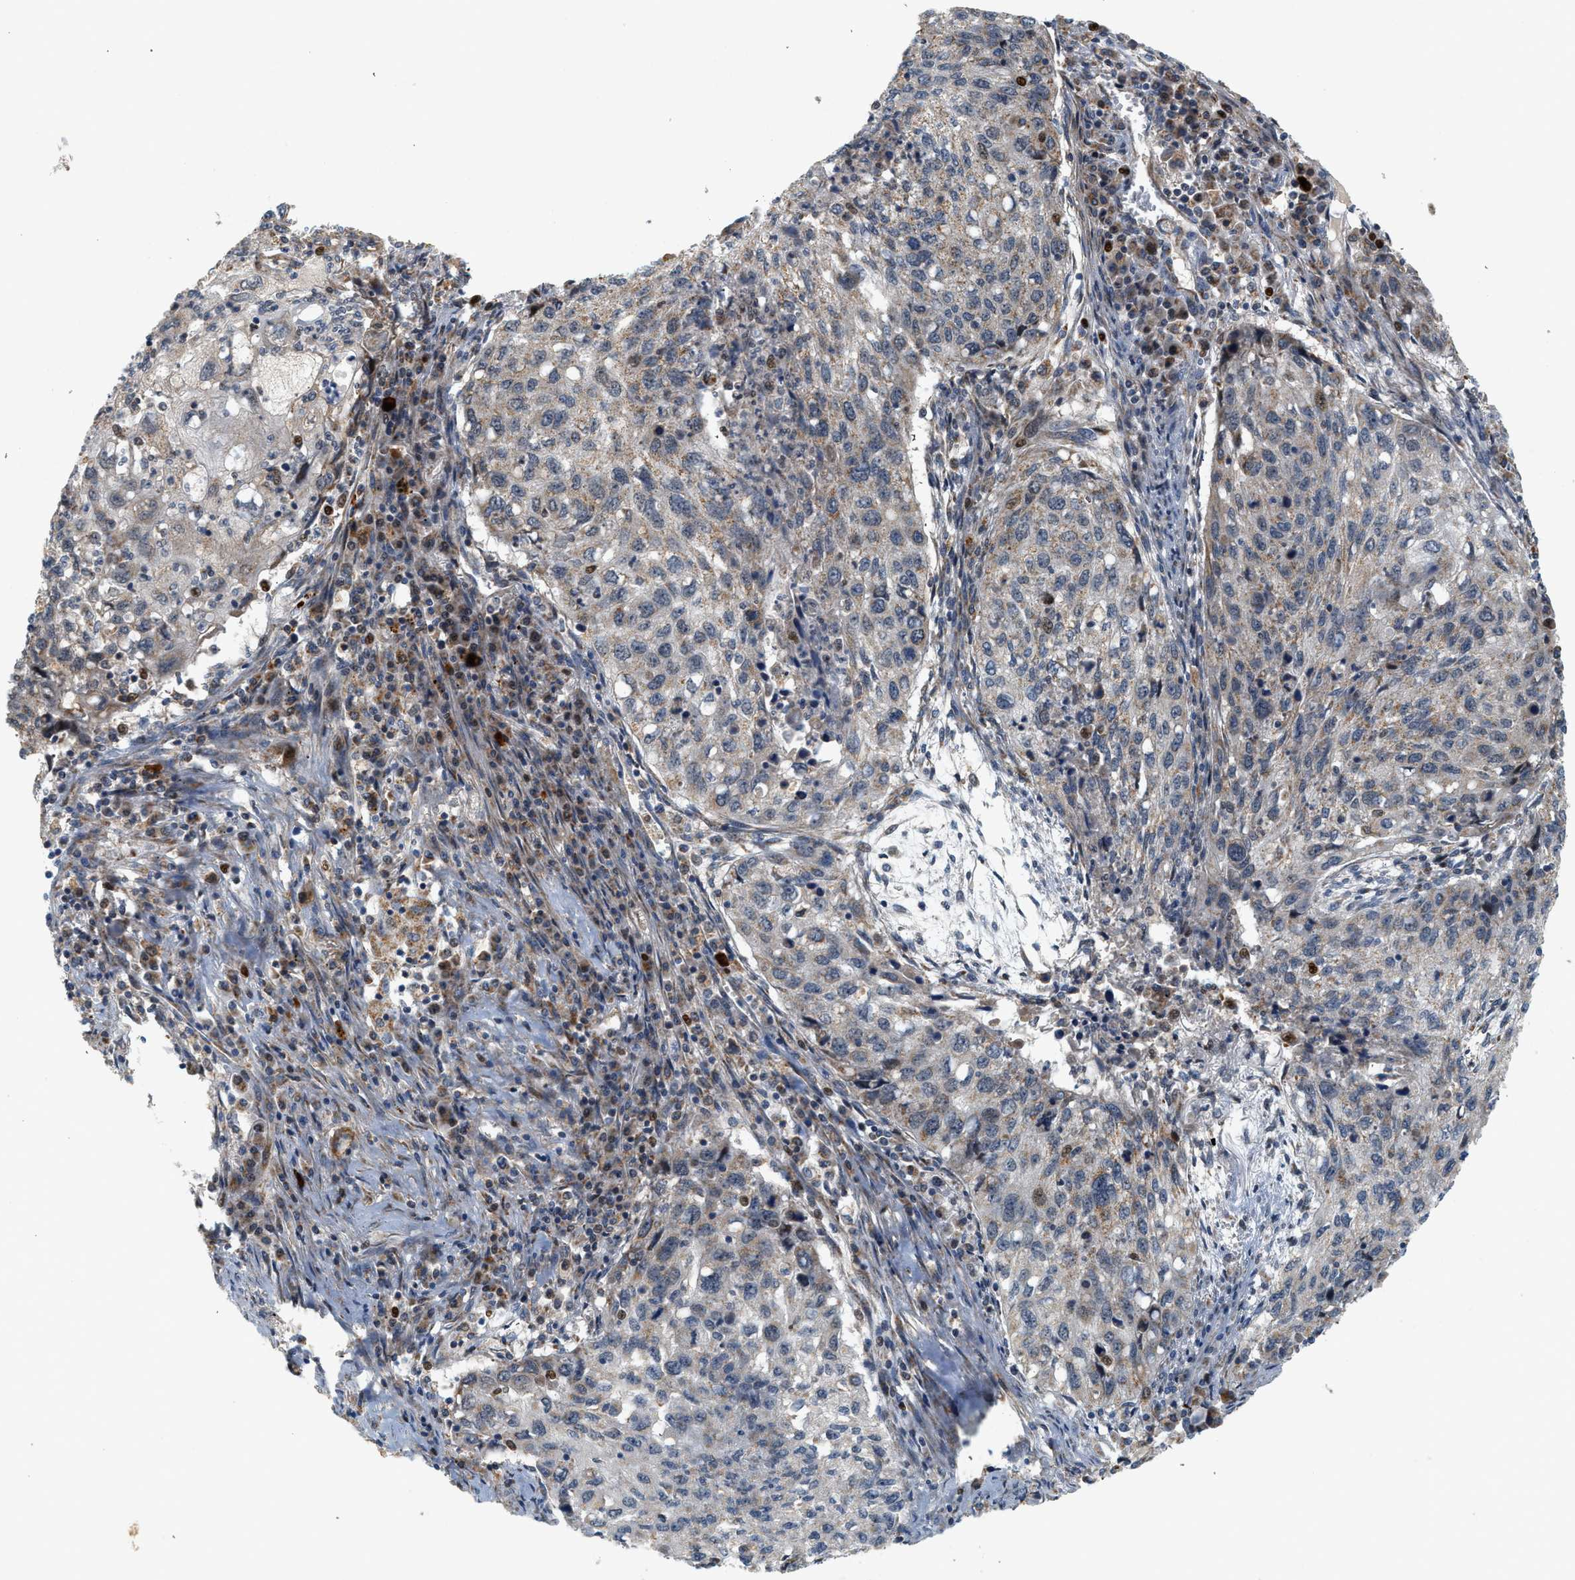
{"staining": {"intensity": "negative", "quantity": "none", "location": "none"}, "tissue": "lung cancer", "cell_type": "Tumor cells", "image_type": "cancer", "snomed": [{"axis": "morphology", "description": "Squamous cell carcinoma, NOS"}, {"axis": "topography", "description": "Lung"}], "caption": "High magnification brightfield microscopy of lung cancer stained with DAB (3,3'-diaminobenzidine) (brown) and counterstained with hematoxylin (blue): tumor cells show no significant staining.", "gene": "MCU", "patient": {"sex": "female", "age": 63}}